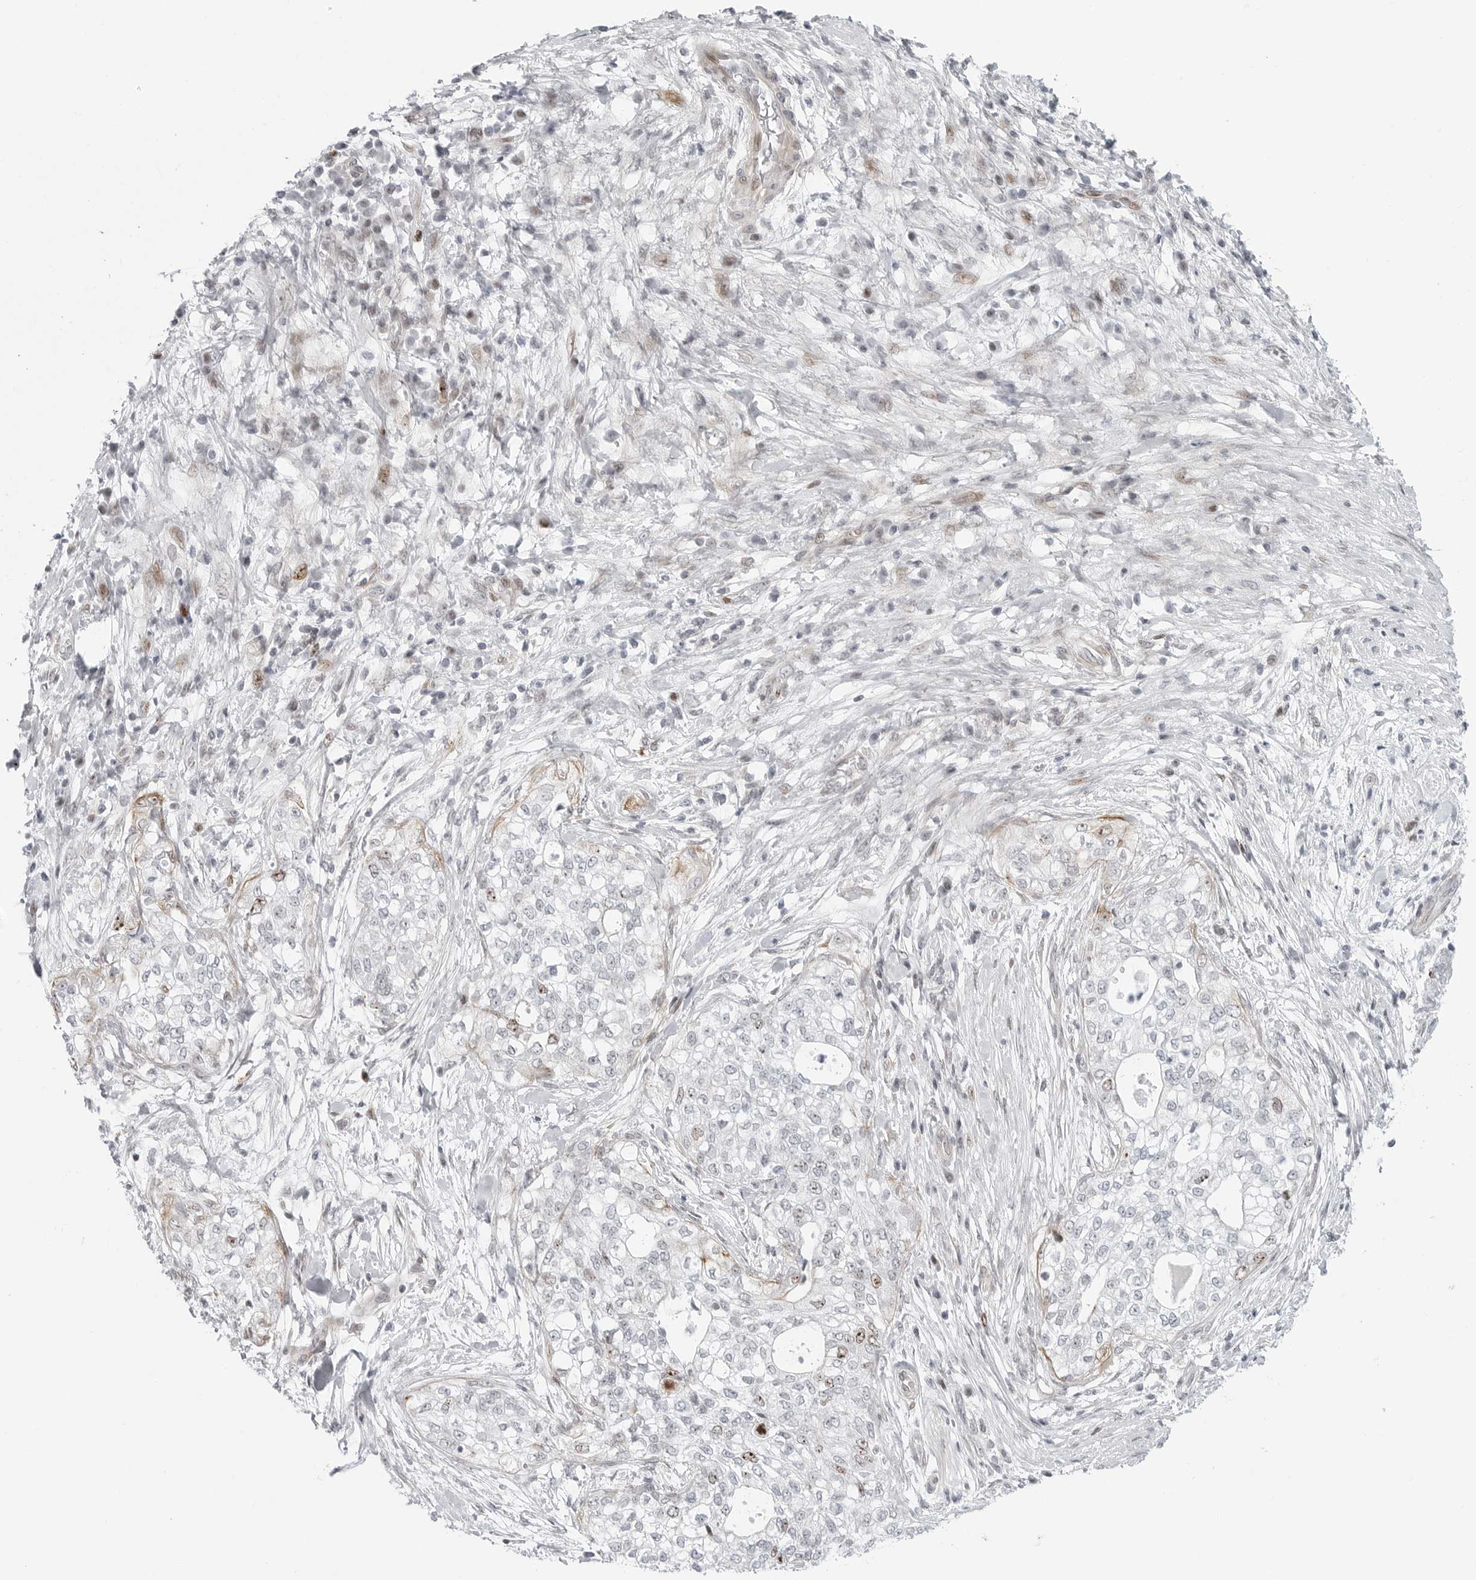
{"staining": {"intensity": "weak", "quantity": "<25%", "location": "nuclear"}, "tissue": "pancreatic cancer", "cell_type": "Tumor cells", "image_type": "cancer", "snomed": [{"axis": "morphology", "description": "Adenocarcinoma, NOS"}, {"axis": "topography", "description": "Pancreas"}], "caption": "An image of human pancreatic cancer (adenocarcinoma) is negative for staining in tumor cells.", "gene": "FAM135B", "patient": {"sex": "male", "age": 72}}